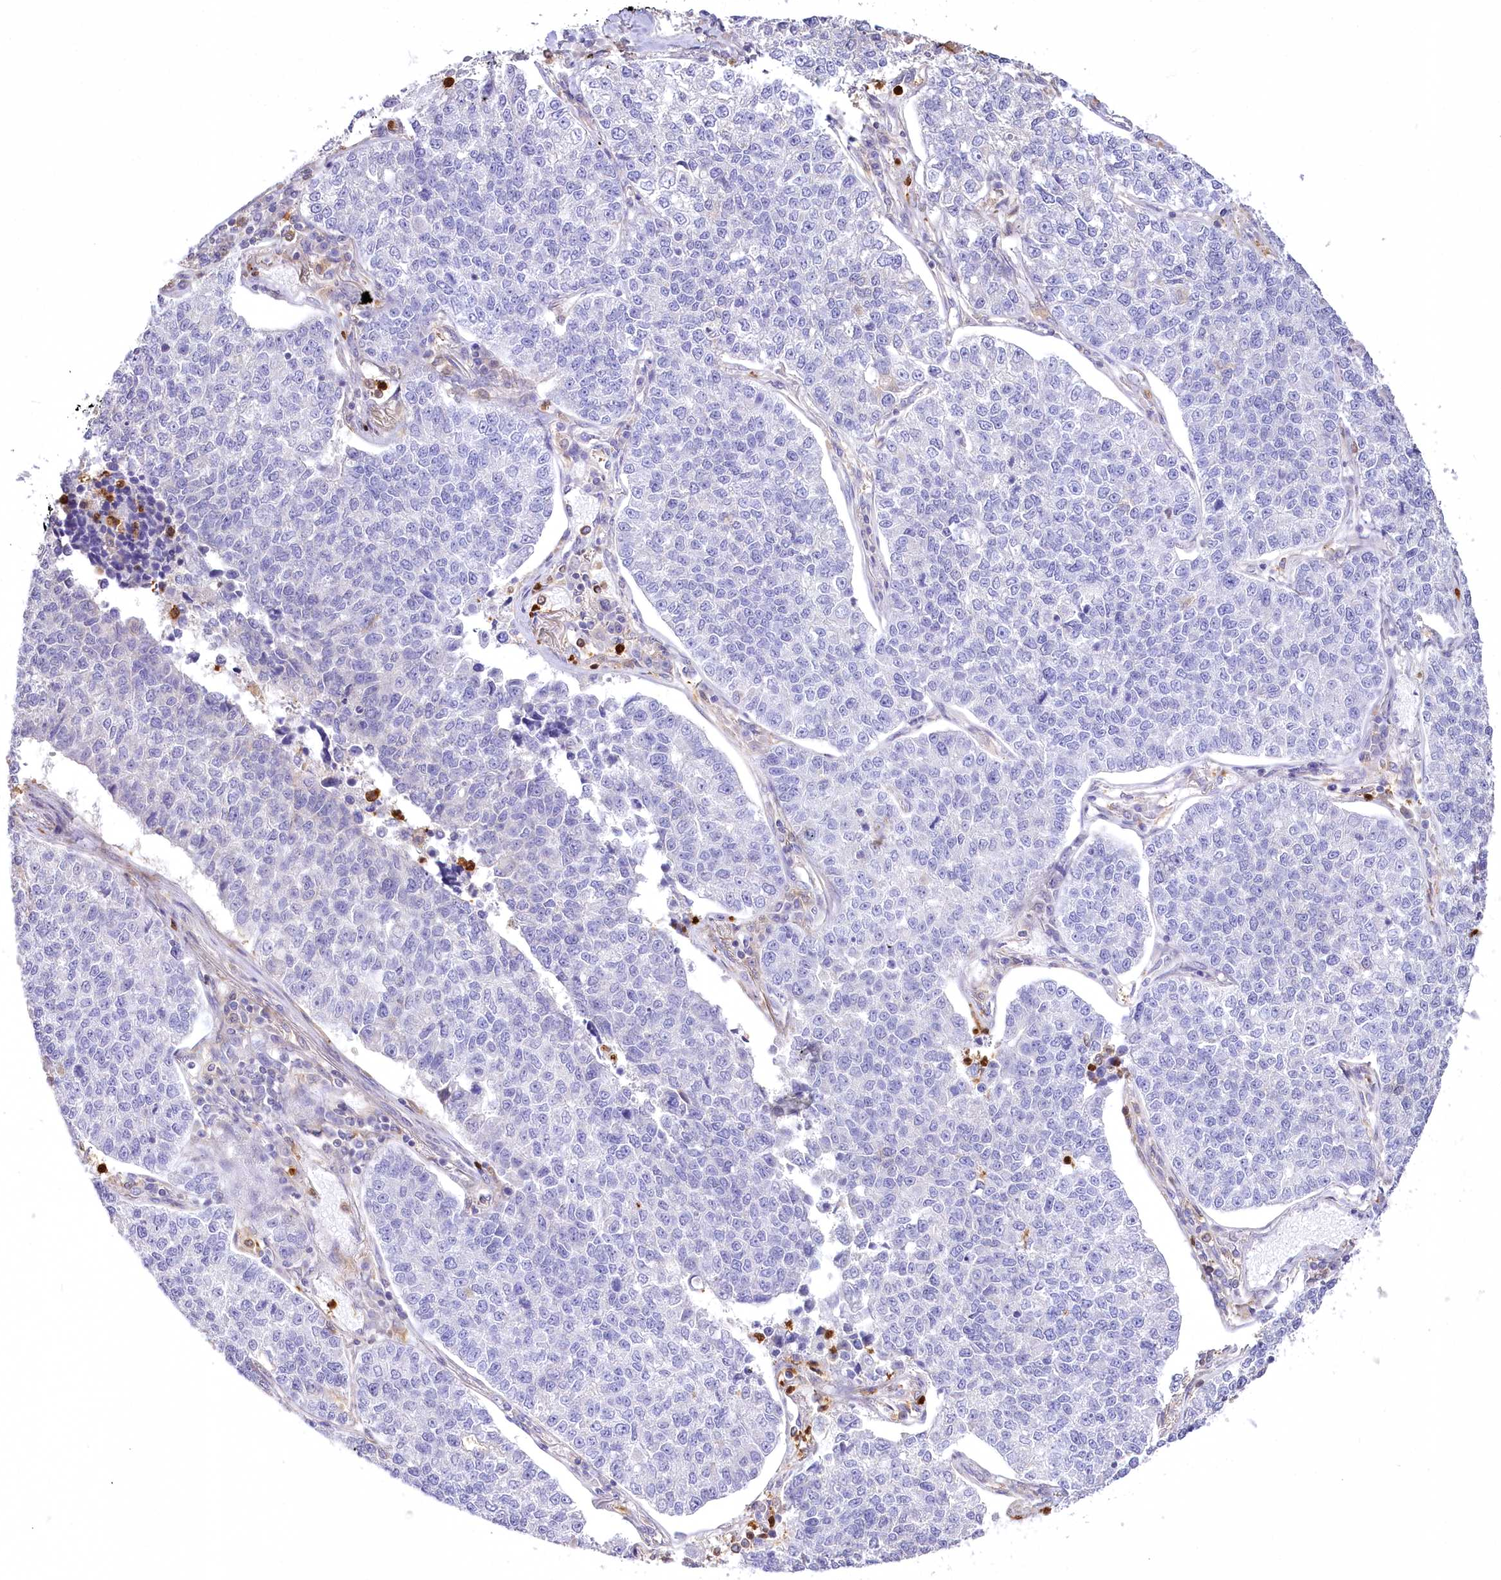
{"staining": {"intensity": "negative", "quantity": "none", "location": "none"}, "tissue": "lung cancer", "cell_type": "Tumor cells", "image_type": "cancer", "snomed": [{"axis": "morphology", "description": "Adenocarcinoma, NOS"}, {"axis": "topography", "description": "Lung"}], "caption": "IHC of human lung adenocarcinoma demonstrates no expression in tumor cells.", "gene": "DPYD", "patient": {"sex": "male", "age": 49}}